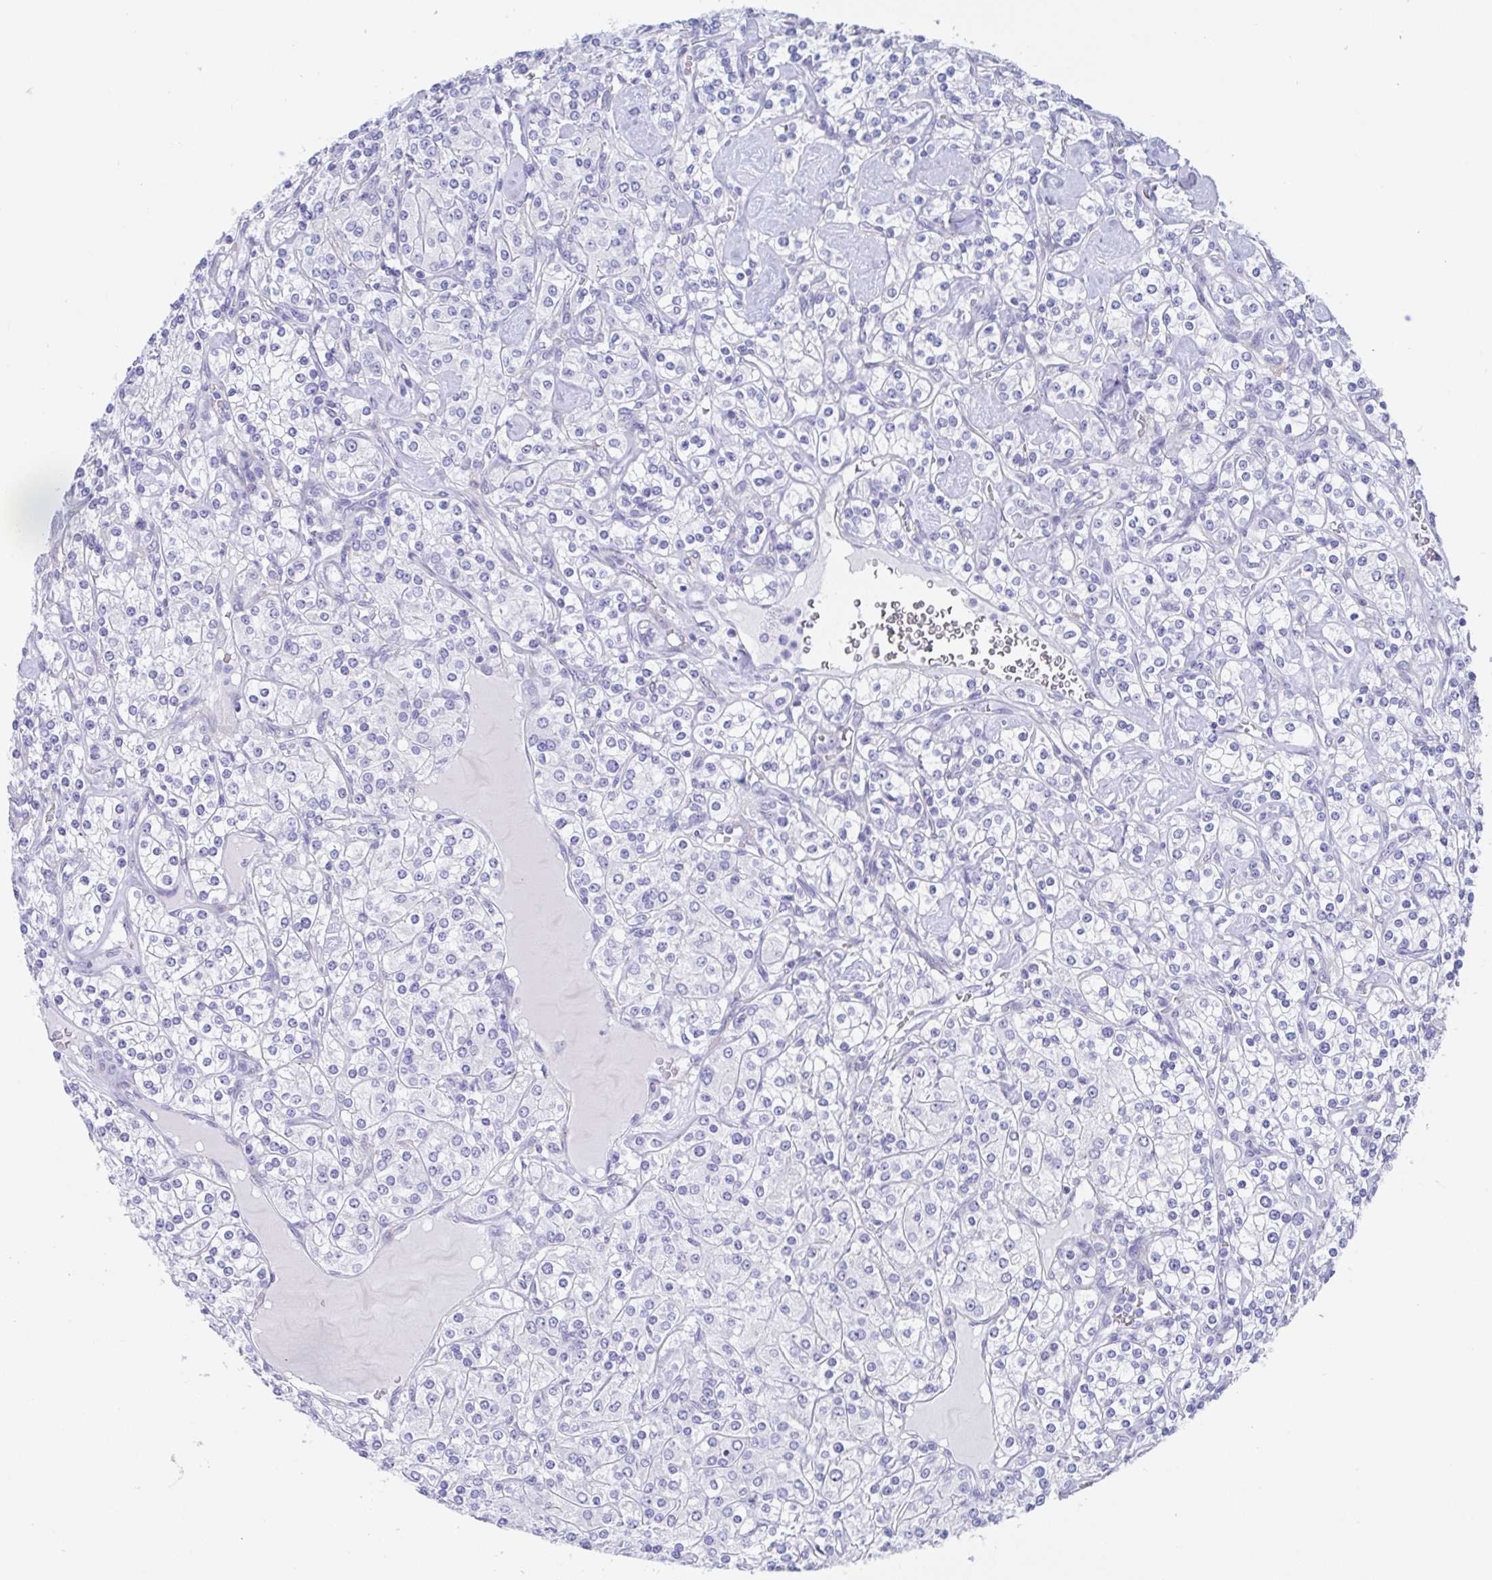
{"staining": {"intensity": "negative", "quantity": "none", "location": "none"}, "tissue": "renal cancer", "cell_type": "Tumor cells", "image_type": "cancer", "snomed": [{"axis": "morphology", "description": "Adenocarcinoma, NOS"}, {"axis": "topography", "description": "Kidney"}], "caption": "Micrograph shows no significant protein positivity in tumor cells of renal cancer (adenocarcinoma).", "gene": "MUCL3", "patient": {"sex": "male", "age": 77}}